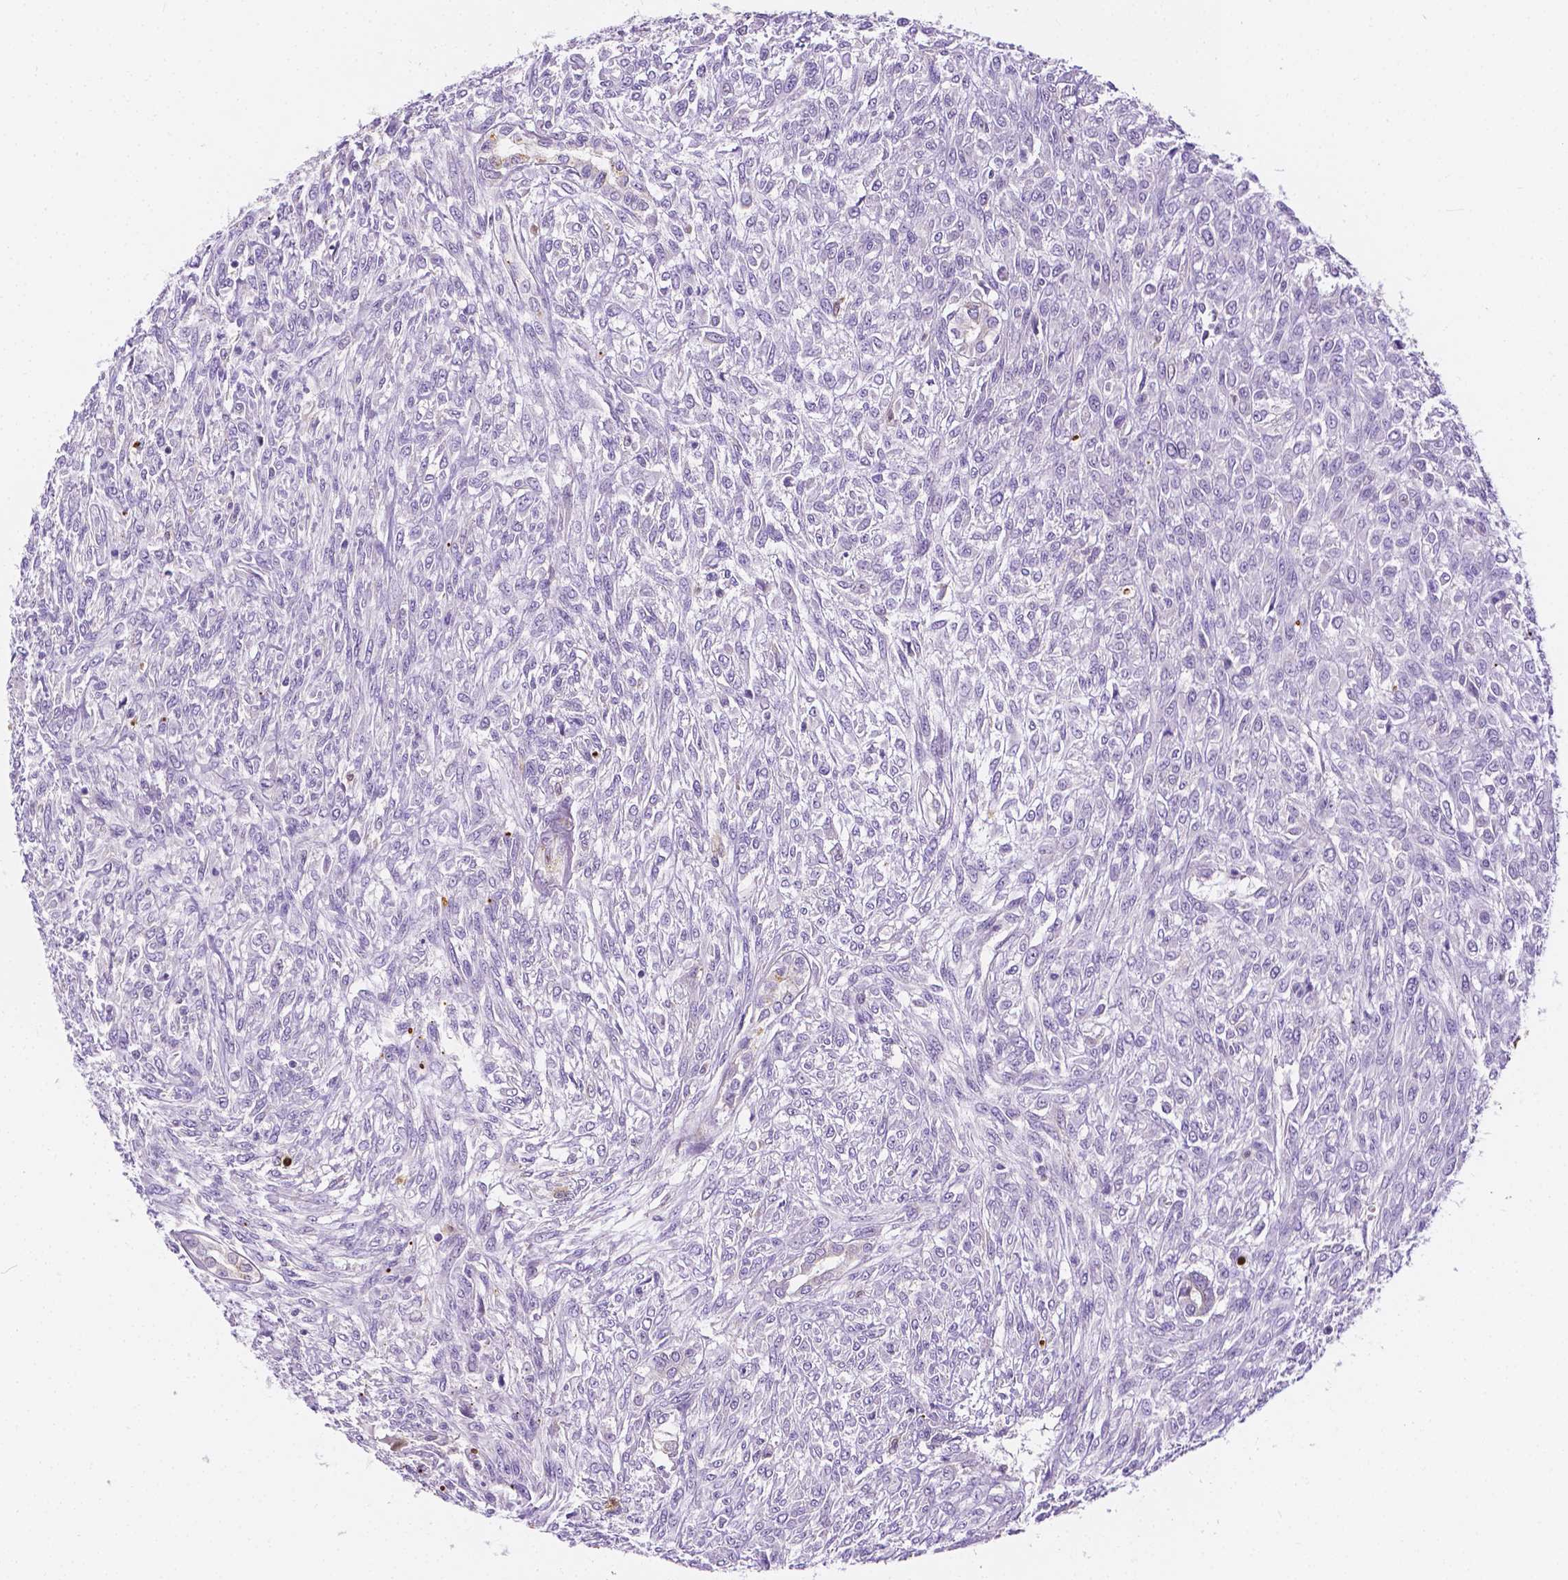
{"staining": {"intensity": "negative", "quantity": "none", "location": "none"}, "tissue": "renal cancer", "cell_type": "Tumor cells", "image_type": "cancer", "snomed": [{"axis": "morphology", "description": "Adenocarcinoma, NOS"}, {"axis": "topography", "description": "Kidney"}], "caption": "Renal cancer (adenocarcinoma) was stained to show a protein in brown. There is no significant expression in tumor cells.", "gene": "ZNRD2", "patient": {"sex": "male", "age": 58}}